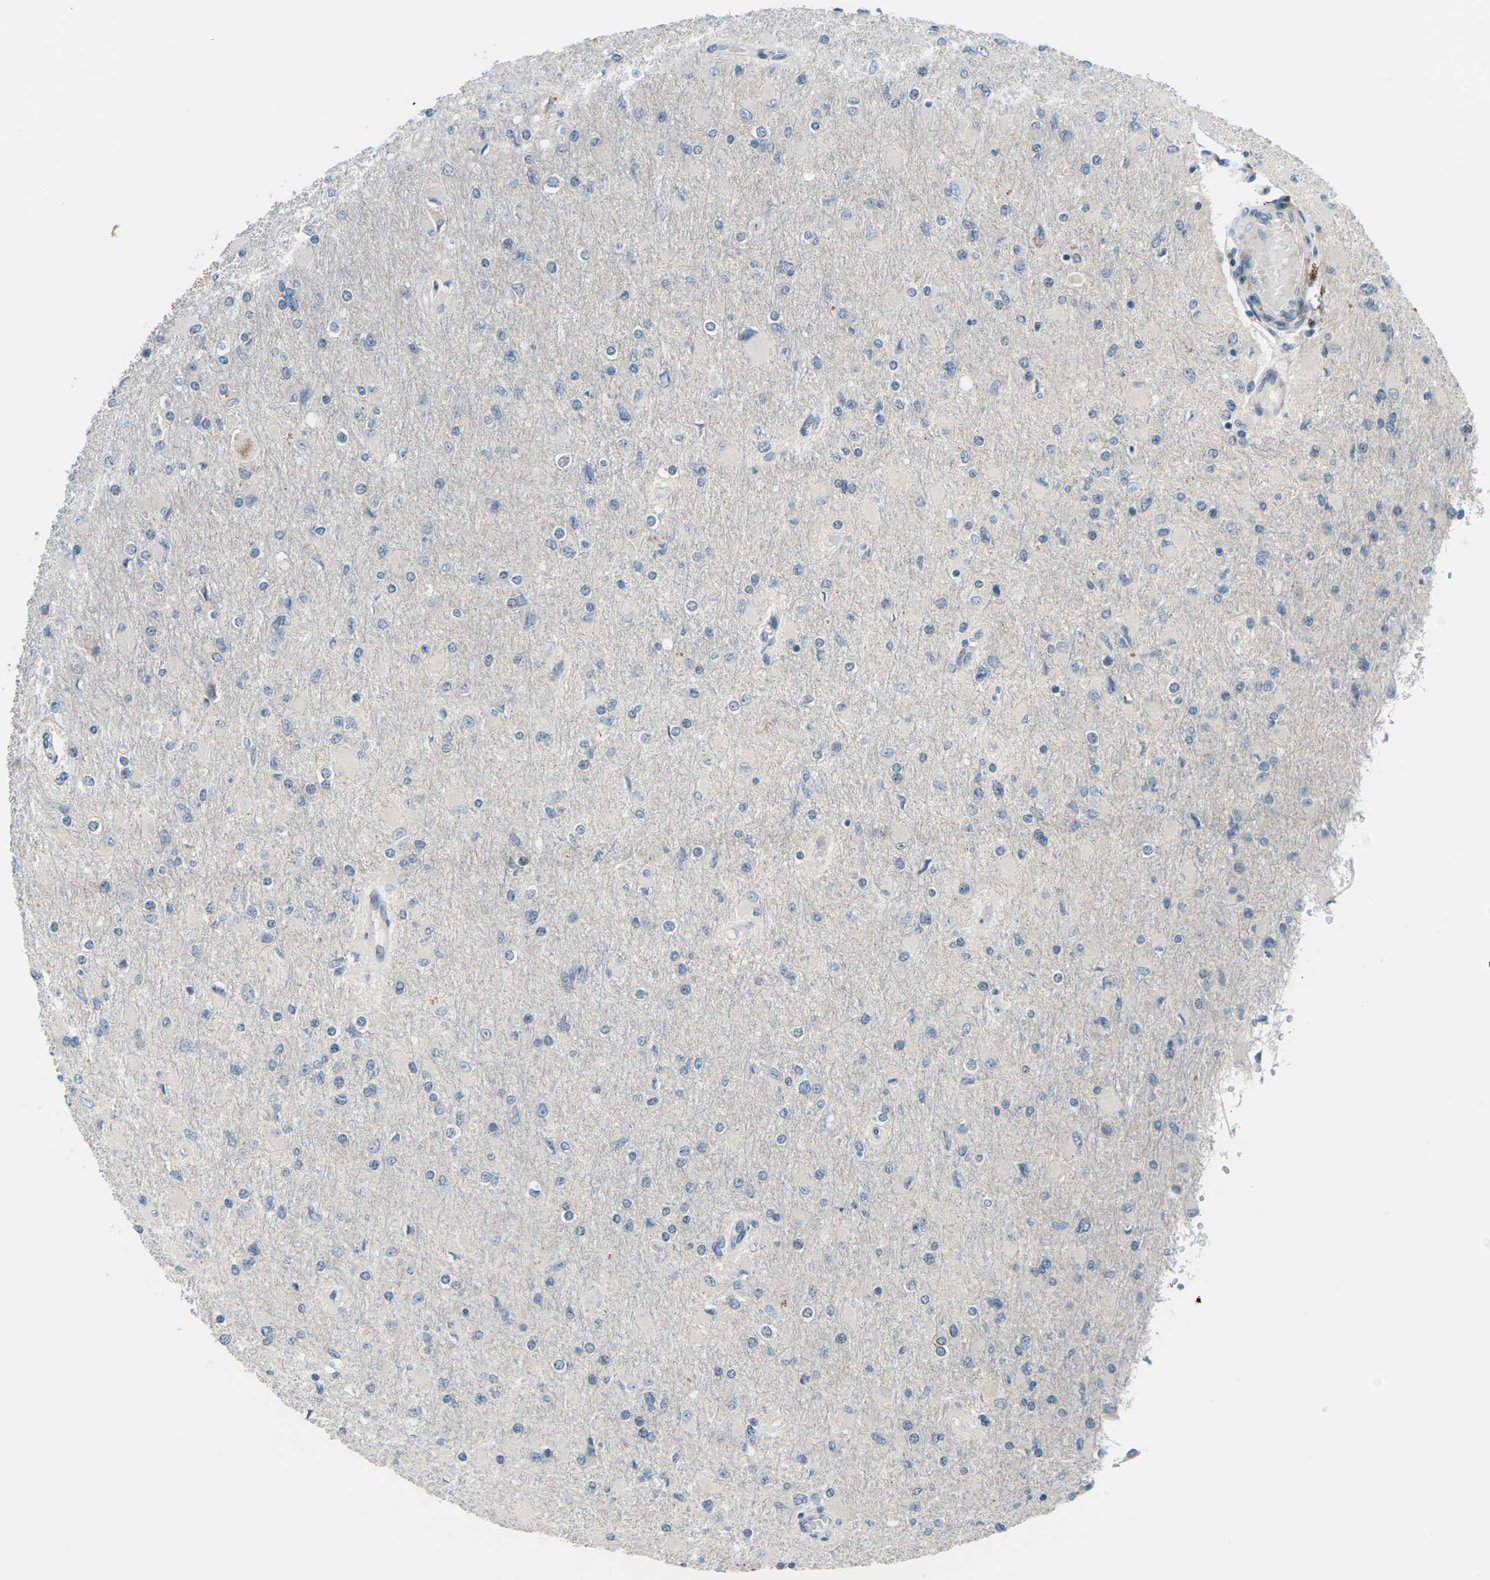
{"staining": {"intensity": "negative", "quantity": "none", "location": "none"}, "tissue": "glioma", "cell_type": "Tumor cells", "image_type": "cancer", "snomed": [{"axis": "morphology", "description": "Glioma, malignant, High grade"}, {"axis": "topography", "description": "Cerebral cortex"}], "caption": "This is an IHC image of malignant glioma (high-grade). There is no expression in tumor cells.", "gene": "SLC13A3", "patient": {"sex": "female", "age": 36}}